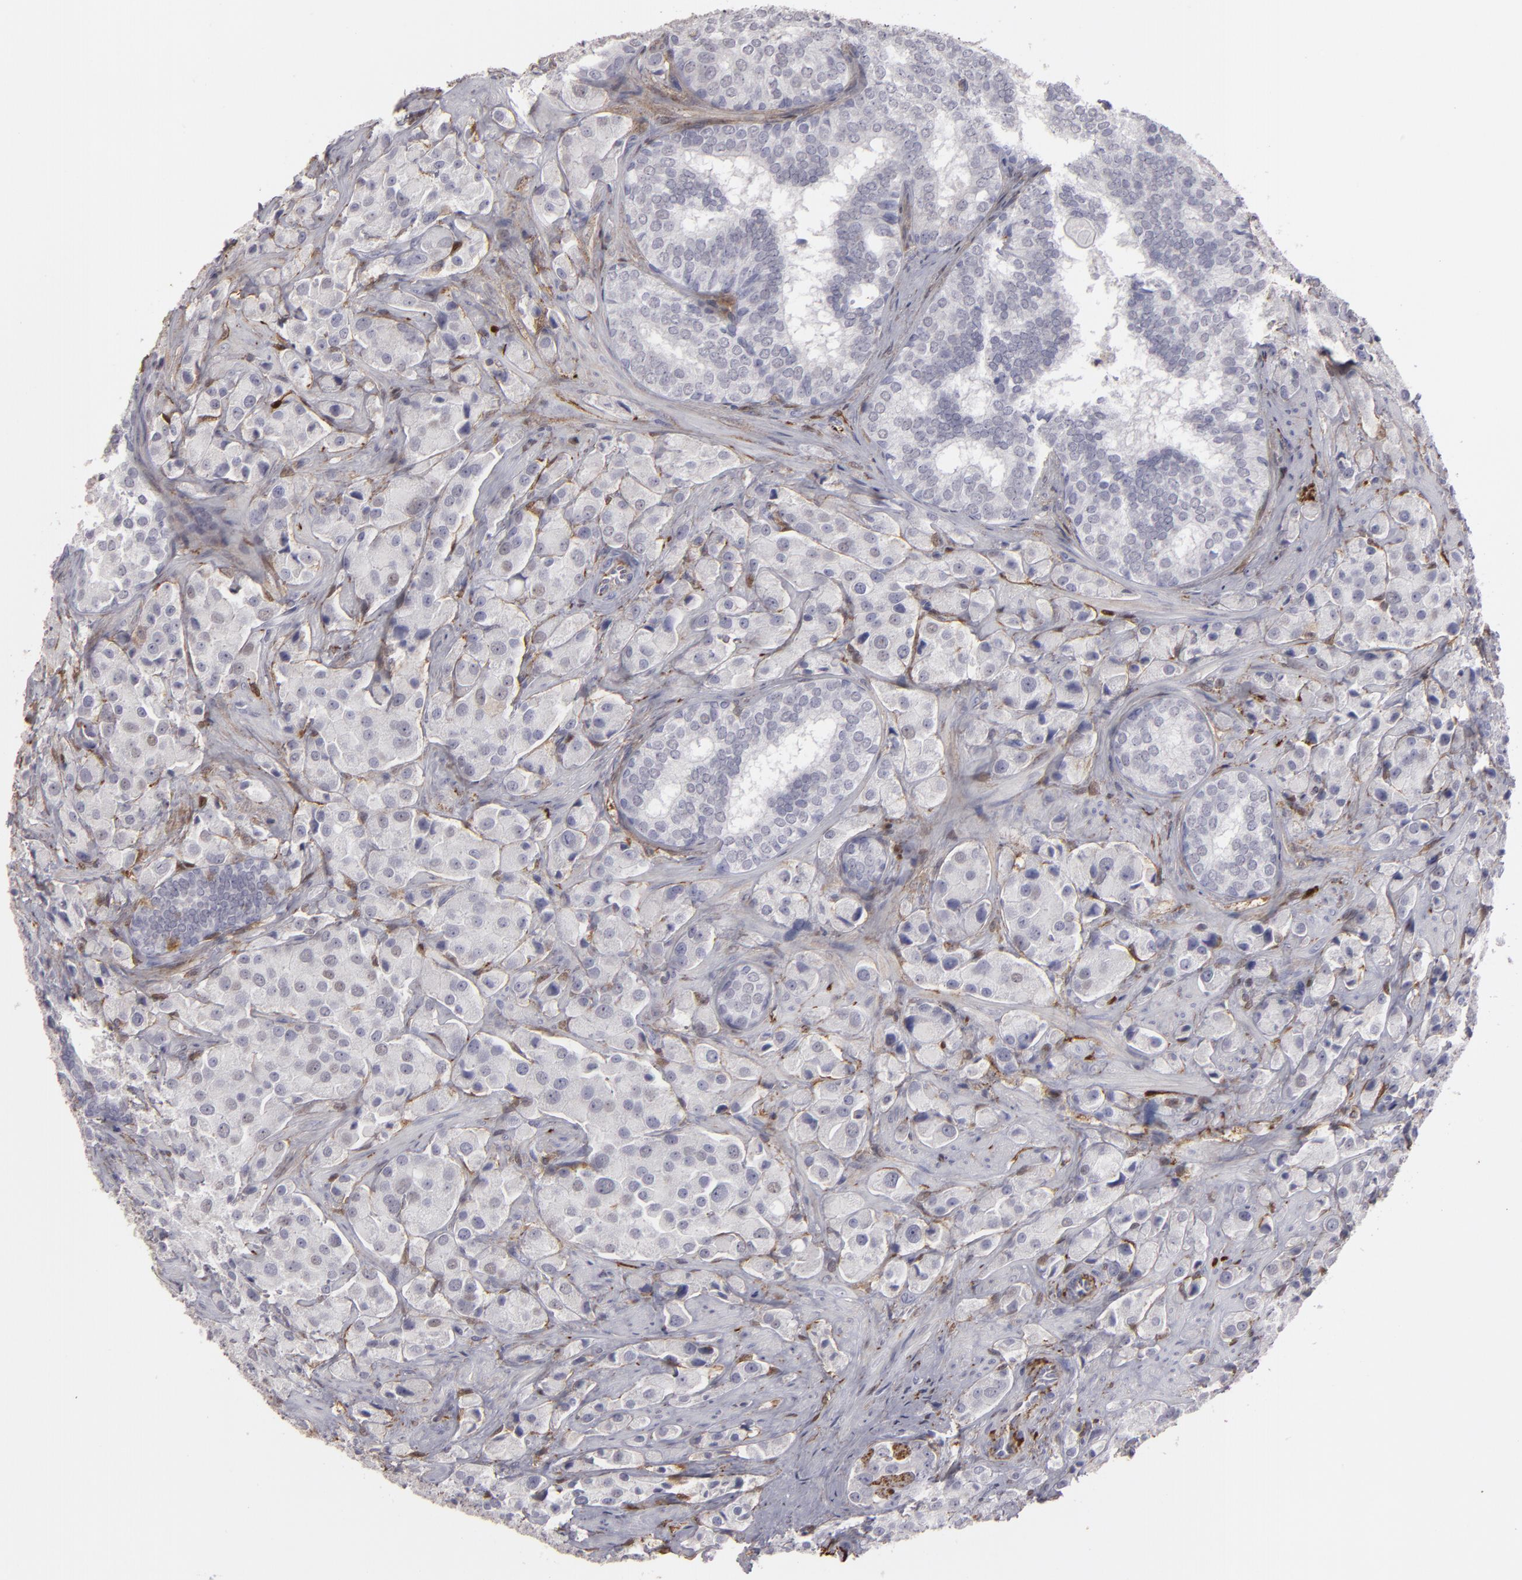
{"staining": {"intensity": "negative", "quantity": "none", "location": "none"}, "tissue": "prostate cancer", "cell_type": "Tumor cells", "image_type": "cancer", "snomed": [{"axis": "morphology", "description": "Adenocarcinoma, High grade"}, {"axis": "topography", "description": "Prostate"}], "caption": "DAB (3,3'-diaminobenzidine) immunohistochemical staining of prostate high-grade adenocarcinoma demonstrates no significant positivity in tumor cells.", "gene": "SEMA3G", "patient": {"sex": "male", "age": 63}}